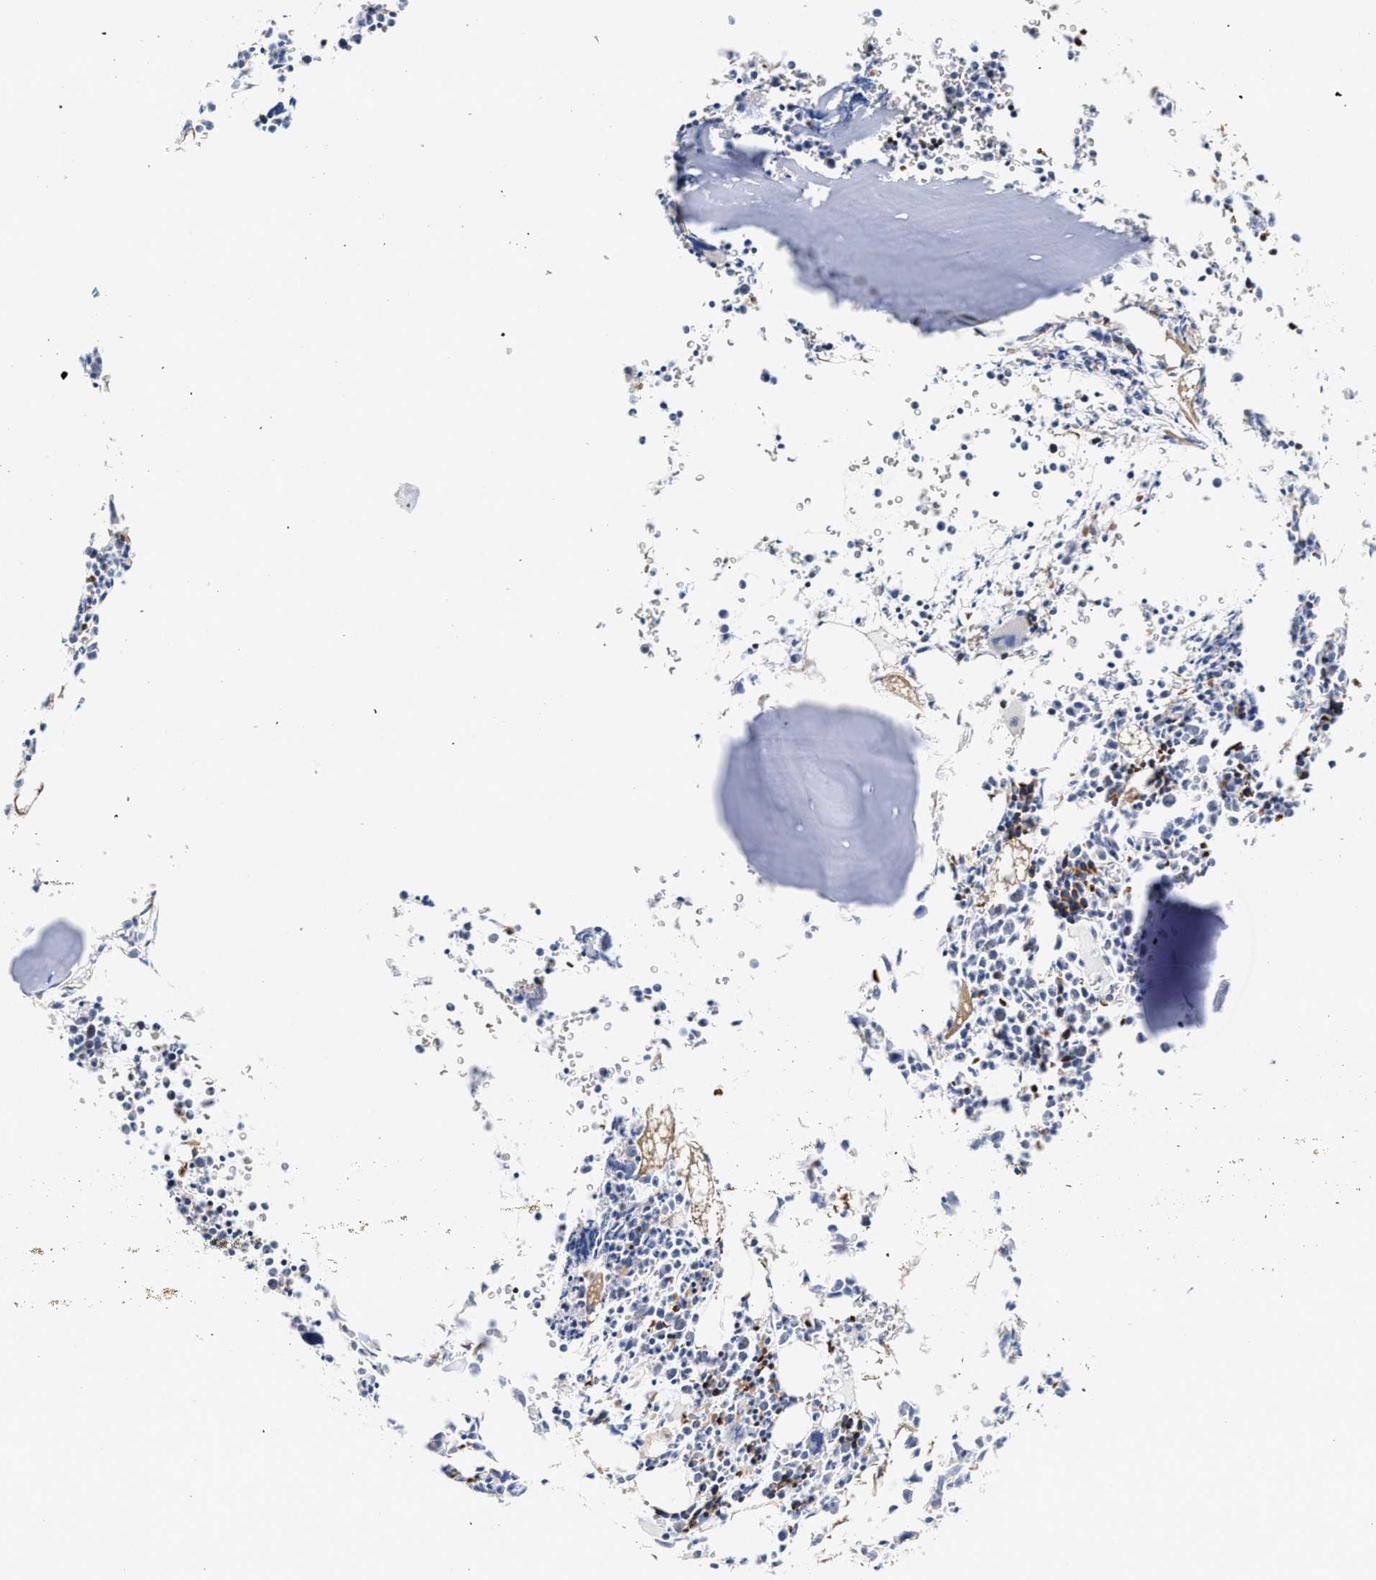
{"staining": {"intensity": "moderate", "quantity": "<25%", "location": "cytoplasmic/membranous"}, "tissue": "bone marrow", "cell_type": "Hematopoietic cells", "image_type": "normal", "snomed": [{"axis": "morphology", "description": "Normal tissue, NOS"}, {"axis": "morphology", "description": "Inflammation, NOS"}, {"axis": "topography", "description": "Bone marrow"}], "caption": "This image displays IHC staining of benign bone marrow, with low moderate cytoplasmic/membranous staining in about <25% of hematopoietic cells.", "gene": "RINT1", "patient": {"sex": "female", "age": 40}}